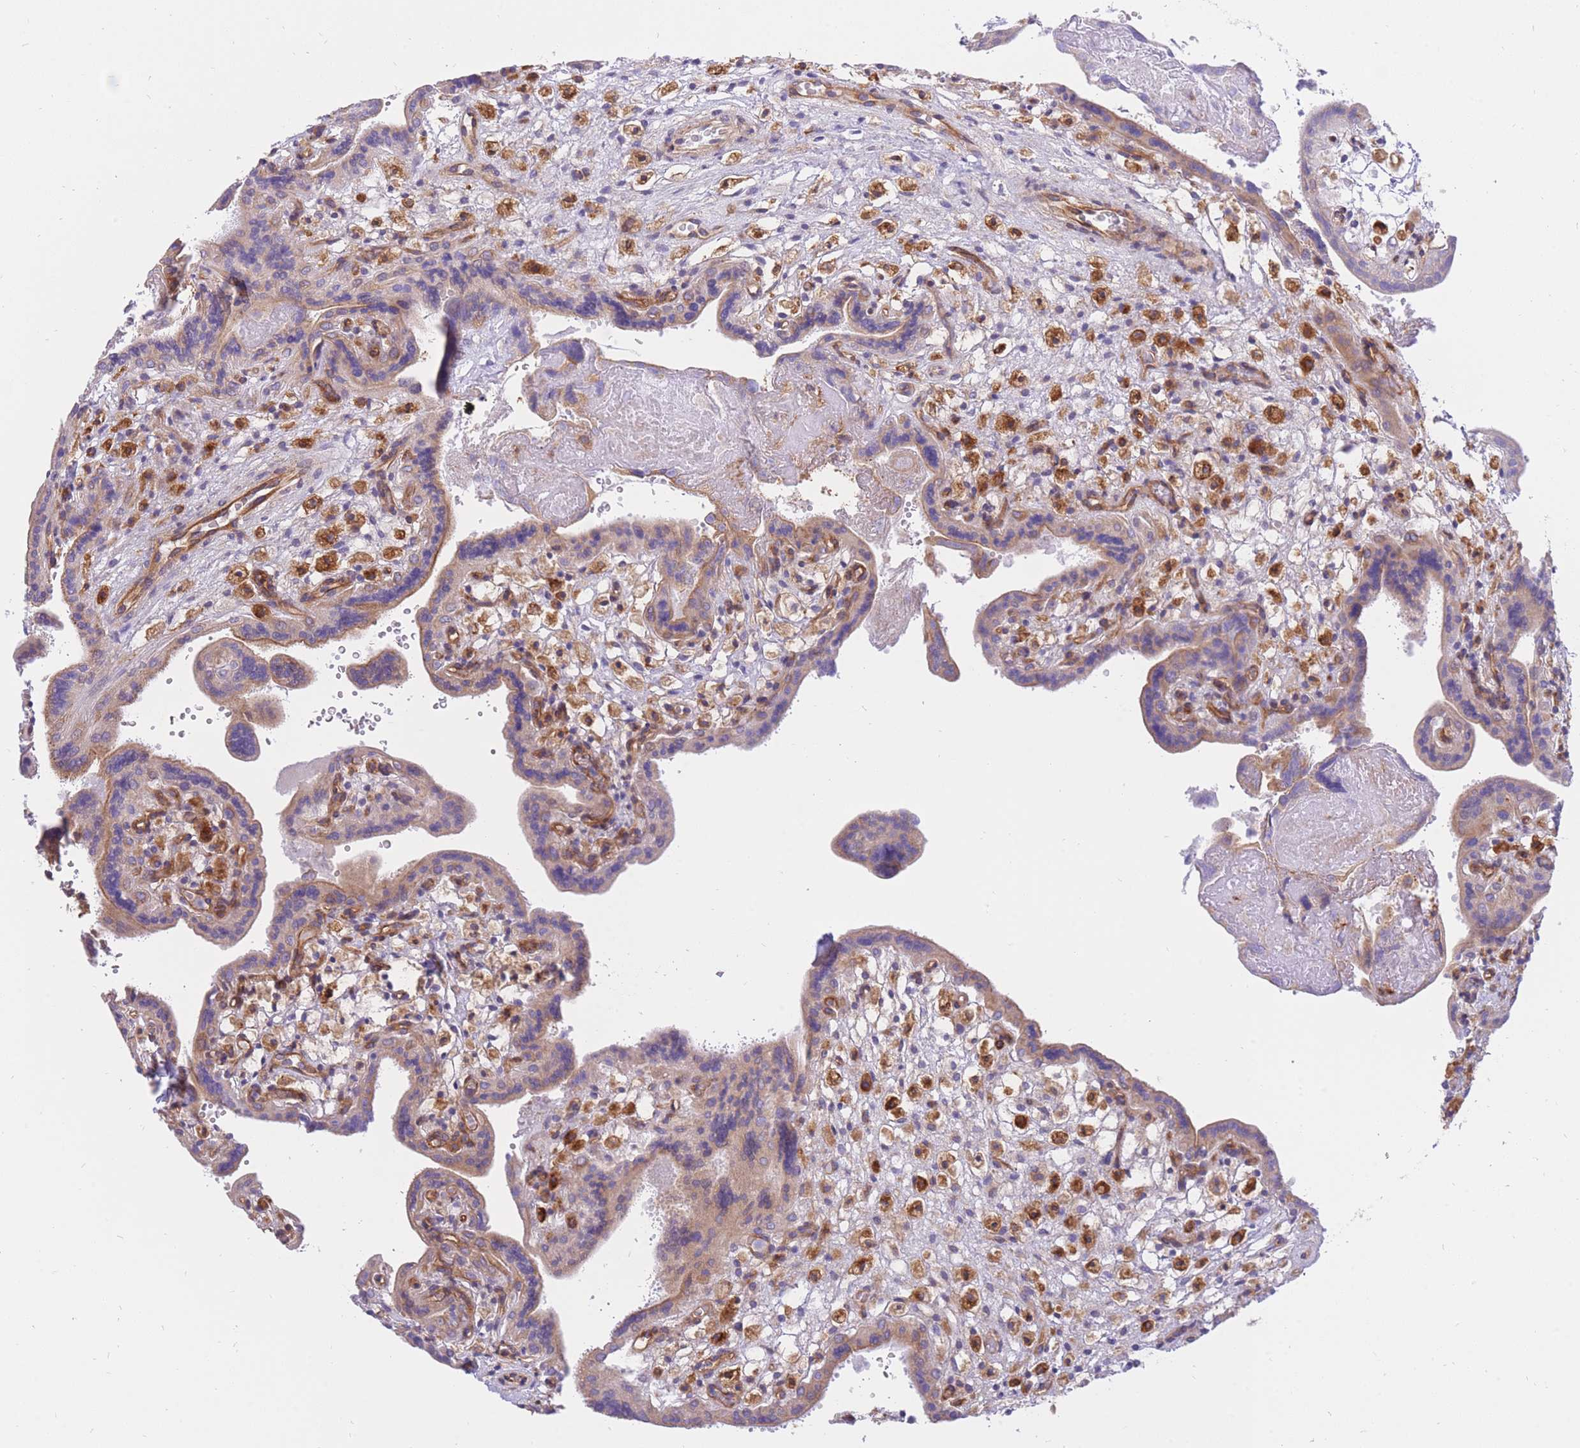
{"staining": {"intensity": "weak", "quantity": "25%-75%", "location": "cytoplasmic/membranous"}, "tissue": "placenta", "cell_type": "Trophoblastic cells", "image_type": "normal", "snomed": [{"axis": "morphology", "description": "Normal tissue, NOS"}, {"axis": "topography", "description": "Placenta"}], "caption": "Placenta stained with DAB (3,3'-diaminobenzidine) immunohistochemistry shows low levels of weak cytoplasmic/membranous staining in approximately 25%-75% of trophoblastic cells.", "gene": "REM1", "patient": {"sex": "female", "age": 37}}